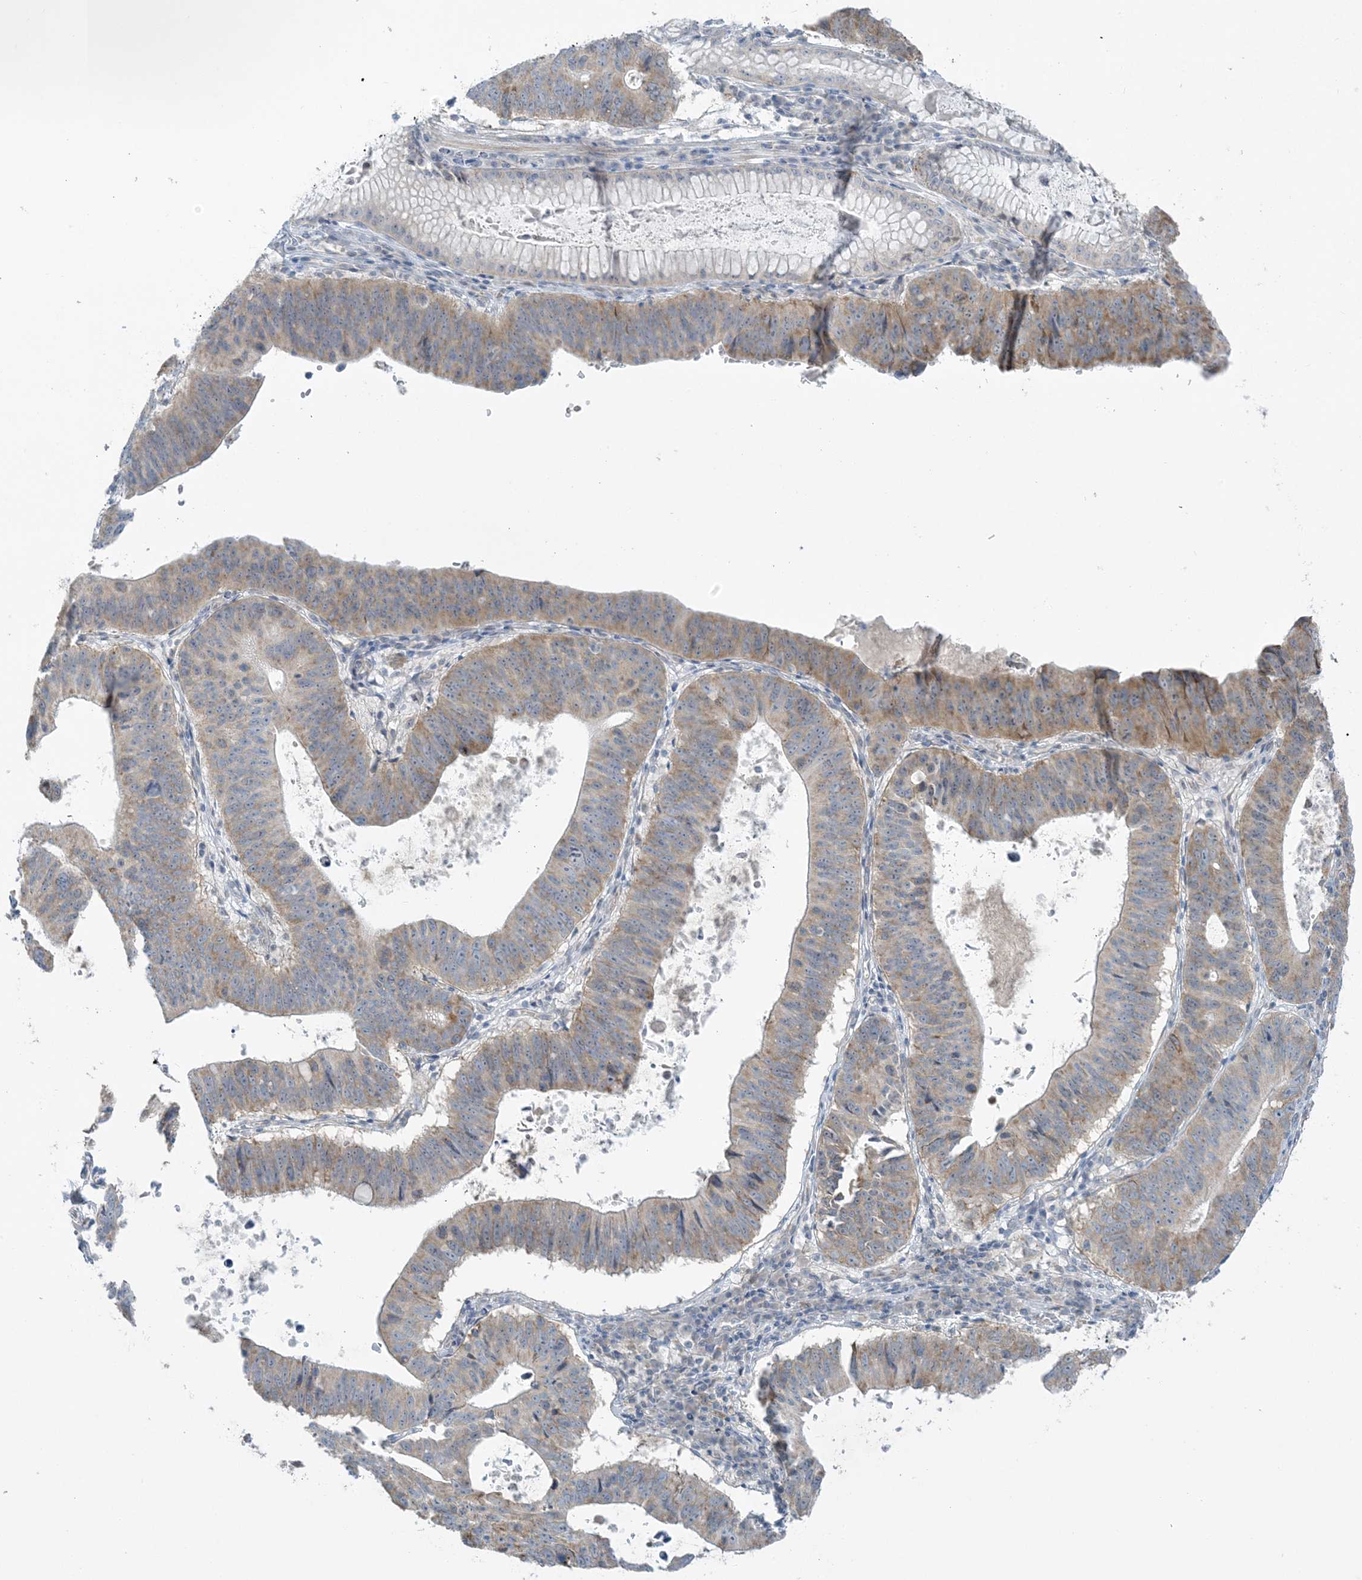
{"staining": {"intensity": "weak", "quantity": "25%-75%", "location": "cytoplasmic/membranous"}, "tissue": "stomach cancer", "cell_type": "Tumor cells", "image_type": "cancer", "snomed": [{"axis": "morphology", "description": "Adenocarcinoma, NOS"}, {"axis": "topography", "description": "Stomach"}], "caption": "Immunohistochemistry photomicrograph of stomach adenocarcinoma stained for a protein (brown), which demonstrates low levels of weak cytoplasmic/membranous expression in approximately 25%-75% of tumor cells.", "gene": "SCN3A", "patient": {"sex": "male", "age": 59}}